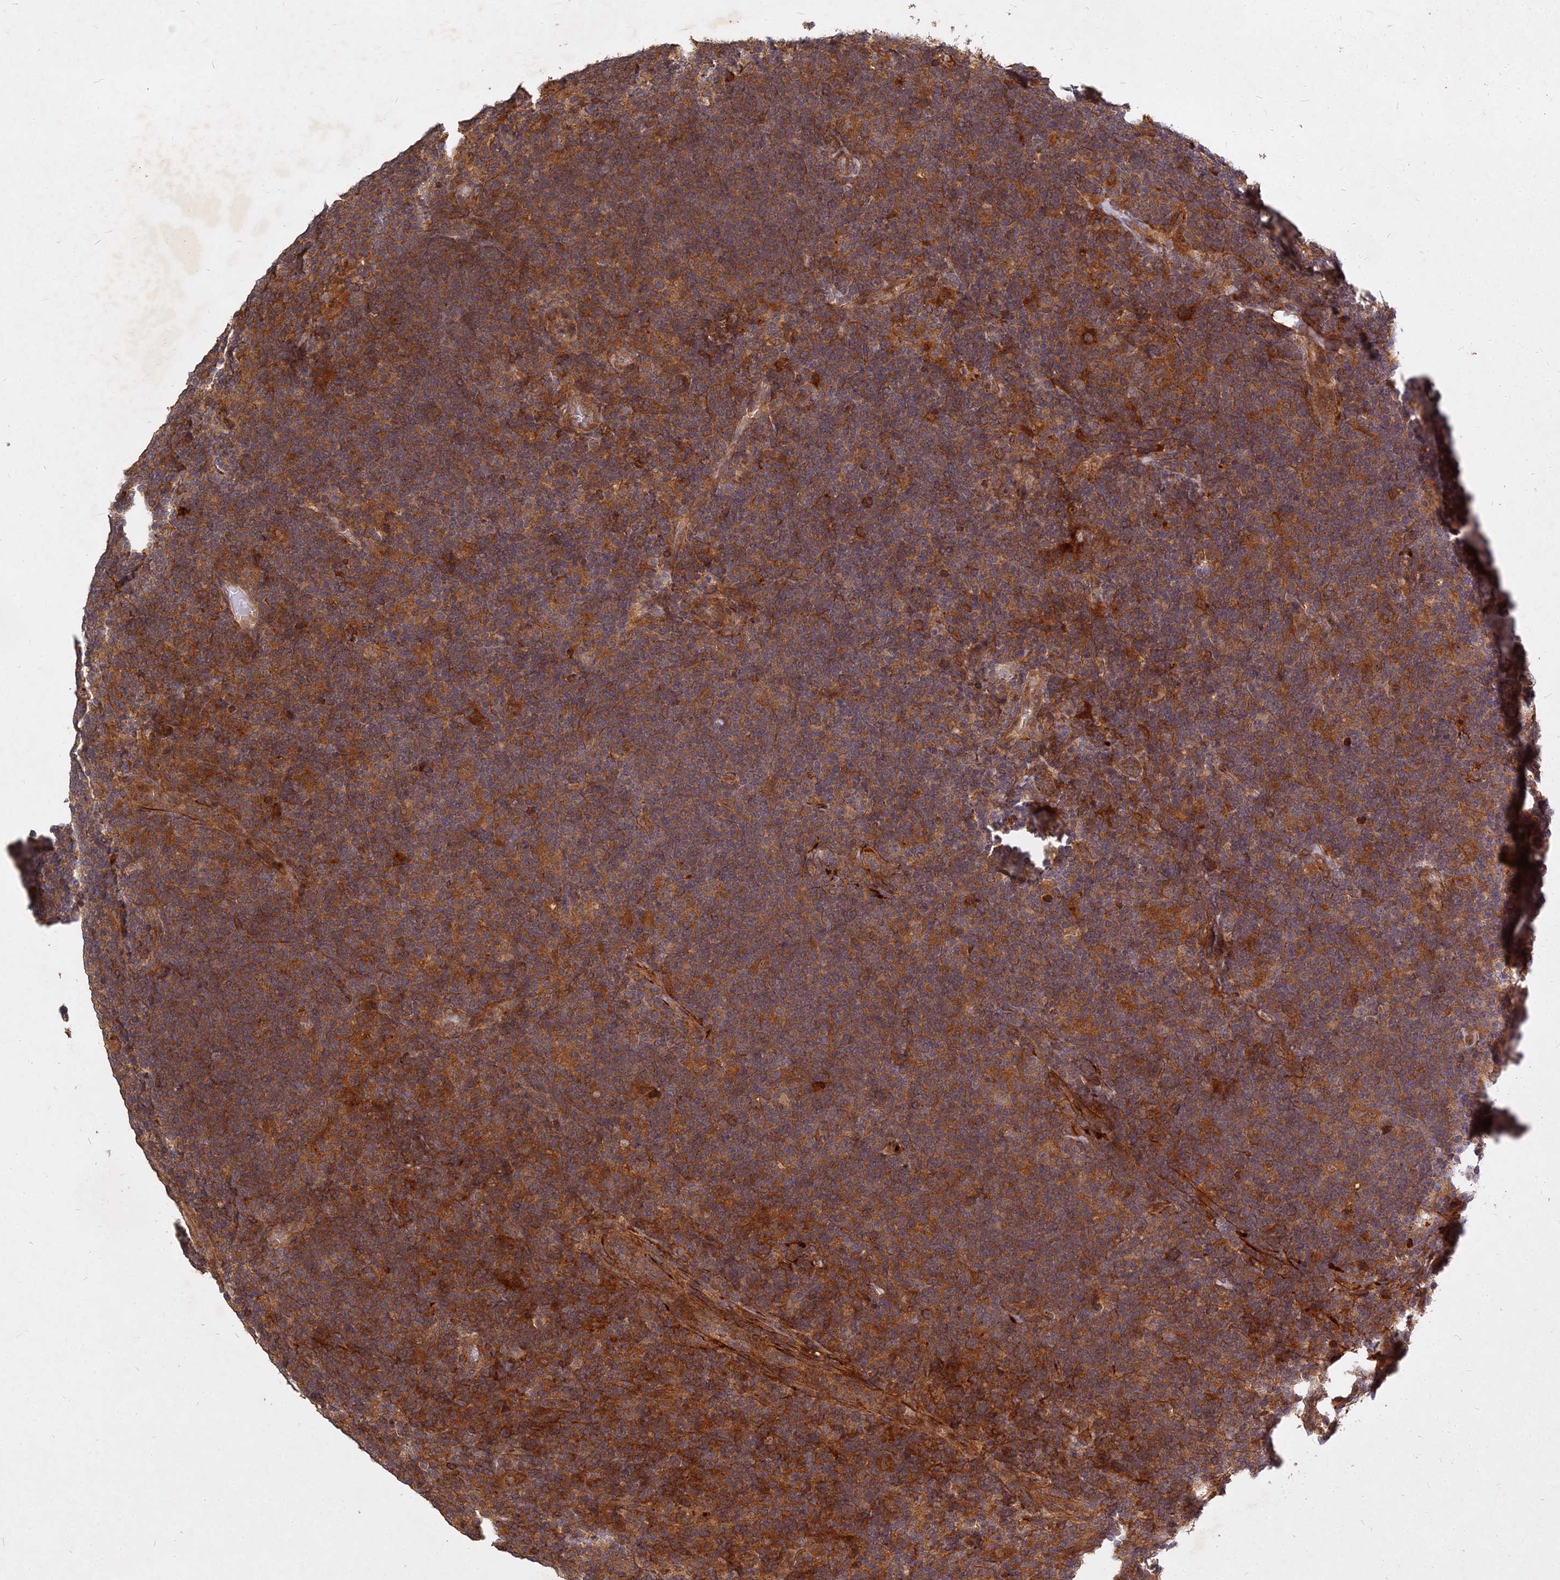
{"staining": {"intensity": "moderate", "quantity": ">75%", "location": "cytoplasmic/membranous"}, "tissue": "lymphoma", "cell_type": "Tumor cells", "image_type": "cancer", "snomed": [{"axis": "morphology", "description": "Hodgkin's disease, NOS"}, {"axis": "topography", "description": "Lymph node"}], "caption": "Lymphoma tissue reveals moderate cytoplasmic/membranous expression in approximately >75% of tumor cells", "gene": "UBE2W", "patient": {"sex": "female", "age": 57}}